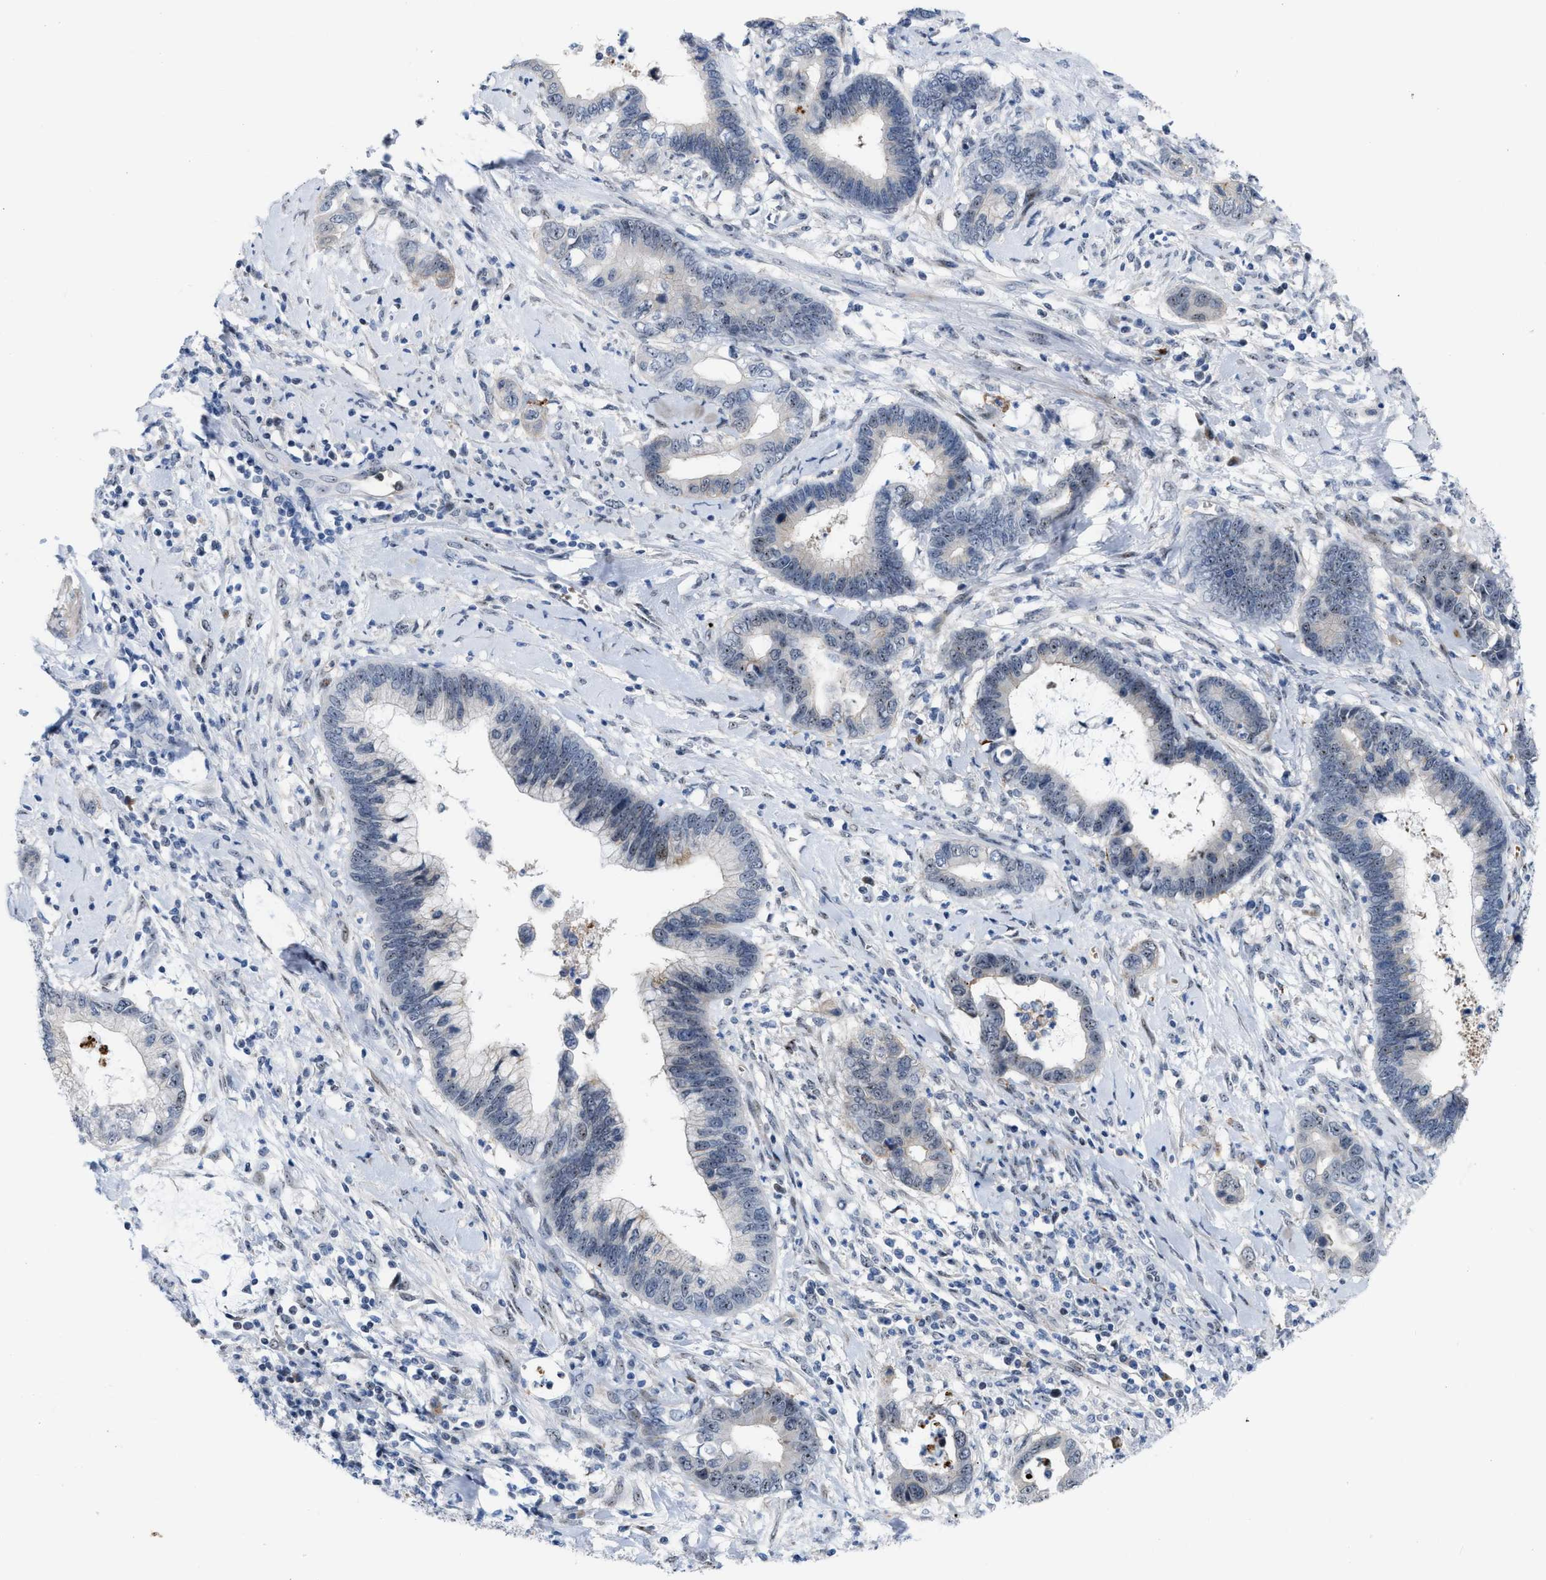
{"staining": {"intensity": "weak", "quantity": "25%-75%", "location": "nuclear"}, "tissue": "cervical cancer", "cell_type": "Tumor cells", "image_type": "cancer", "snomed": [{"axis": "morphology", "description": "Adenocarcinoma, NOS"}, {"axis": "topography", "description": "Cervix"}], "caption": "Weak nuclear positivity for a protein is identified in about 25%-75% of tumor cells of cervical adenocarcinoma using immunohistochemistry.", "gene": "POLR1F", "patient": {"sex": "female", "age": 44}}